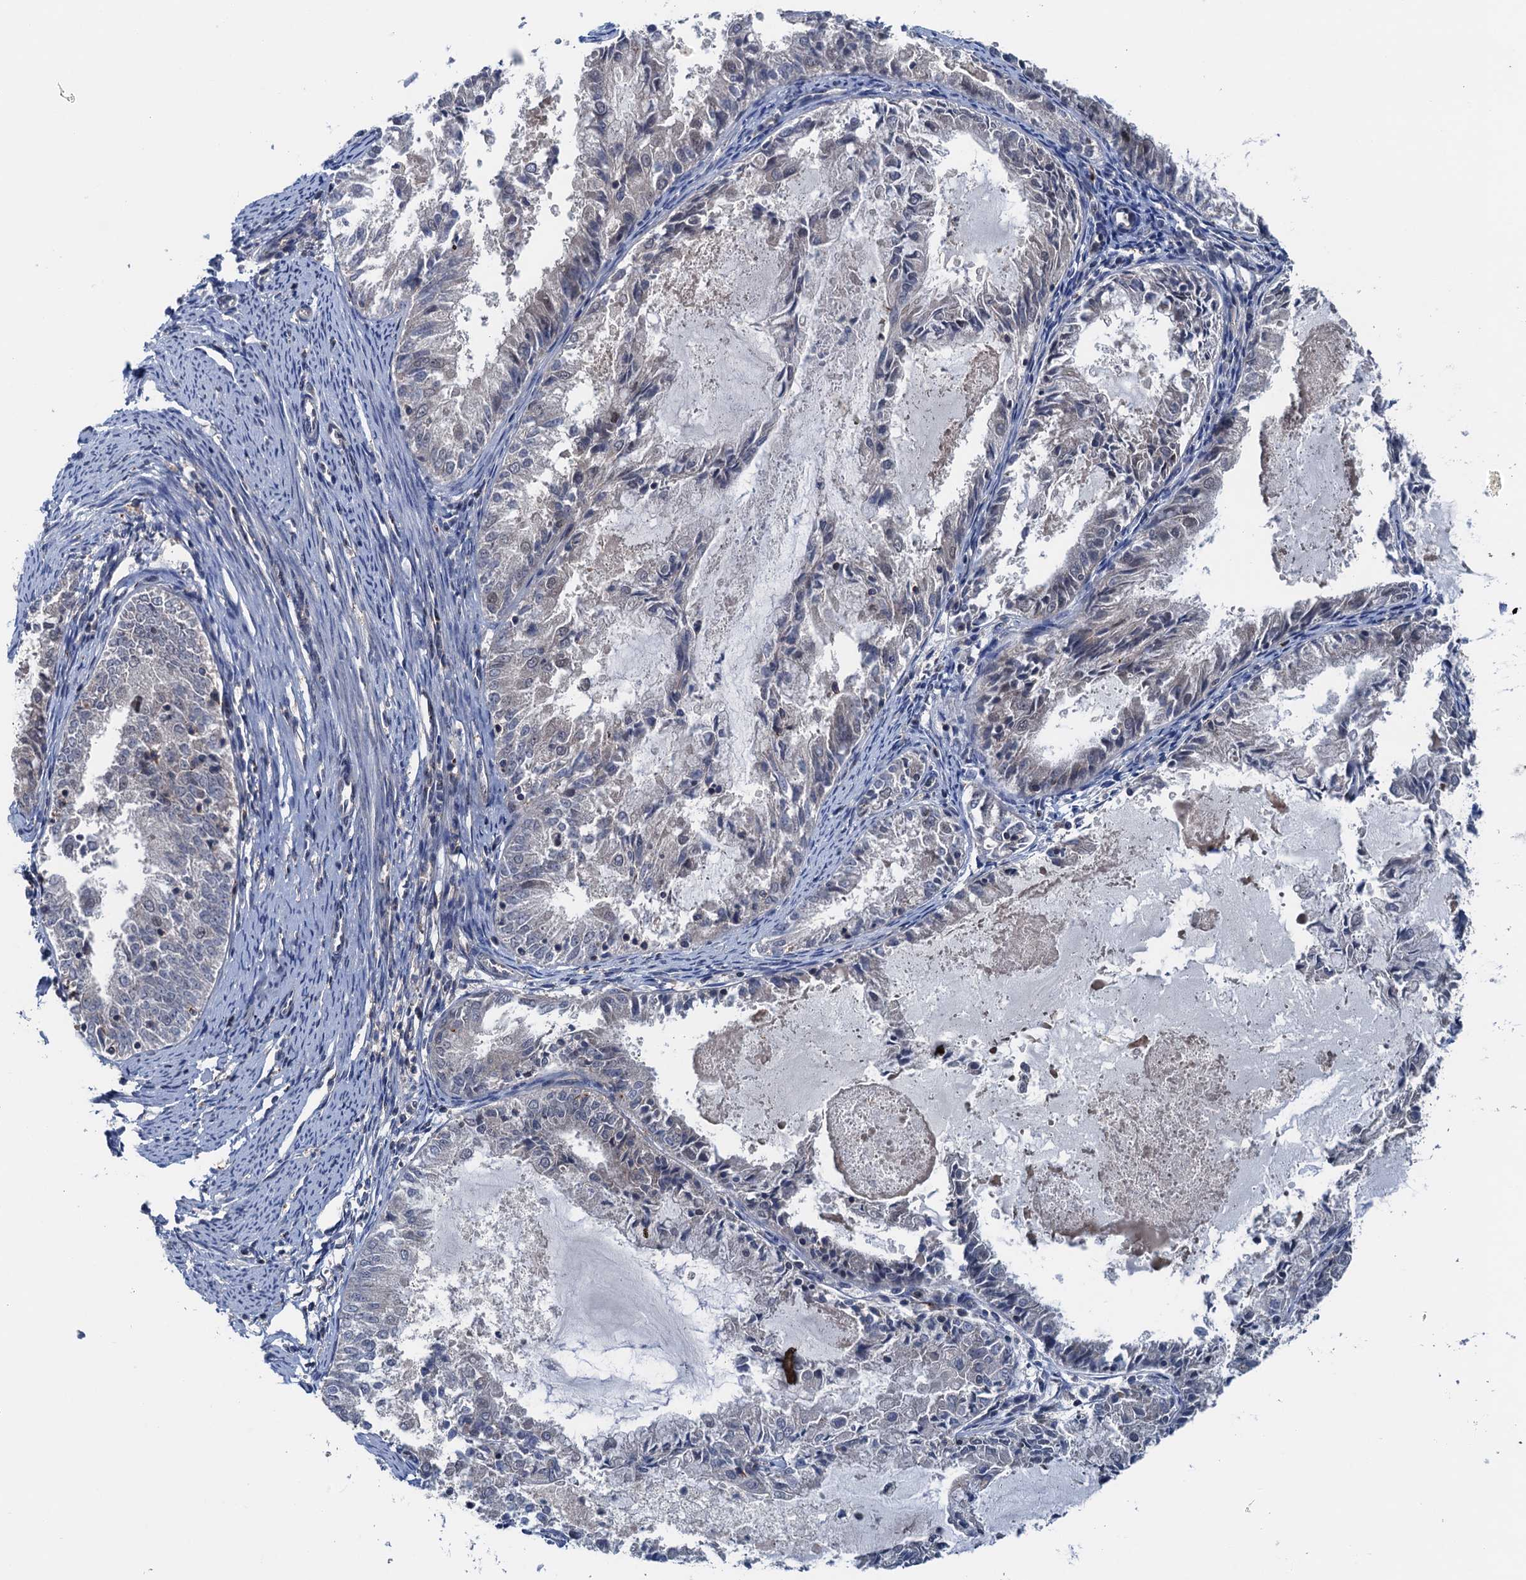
{"staining": {"intensity": "negative", "quantity": "none", "location": "none"}, "tissue": "endometrial cancer", "cell_type": "Tumor cells", "image_type": "cancer", "snomed": [{"axis": "morphology", "description": "Adenocarcinoma, NOS"}, {"axis": "topography", "description": "Endometrium"}], "caption": "Endometrial cancer was stained to show a protein in brown. There is no significant staining in tumor cells. (DAB IHC with hematoxylin counter stain).", "gene": "RNF165", "patient": {"sex": "female", "age": 57}}